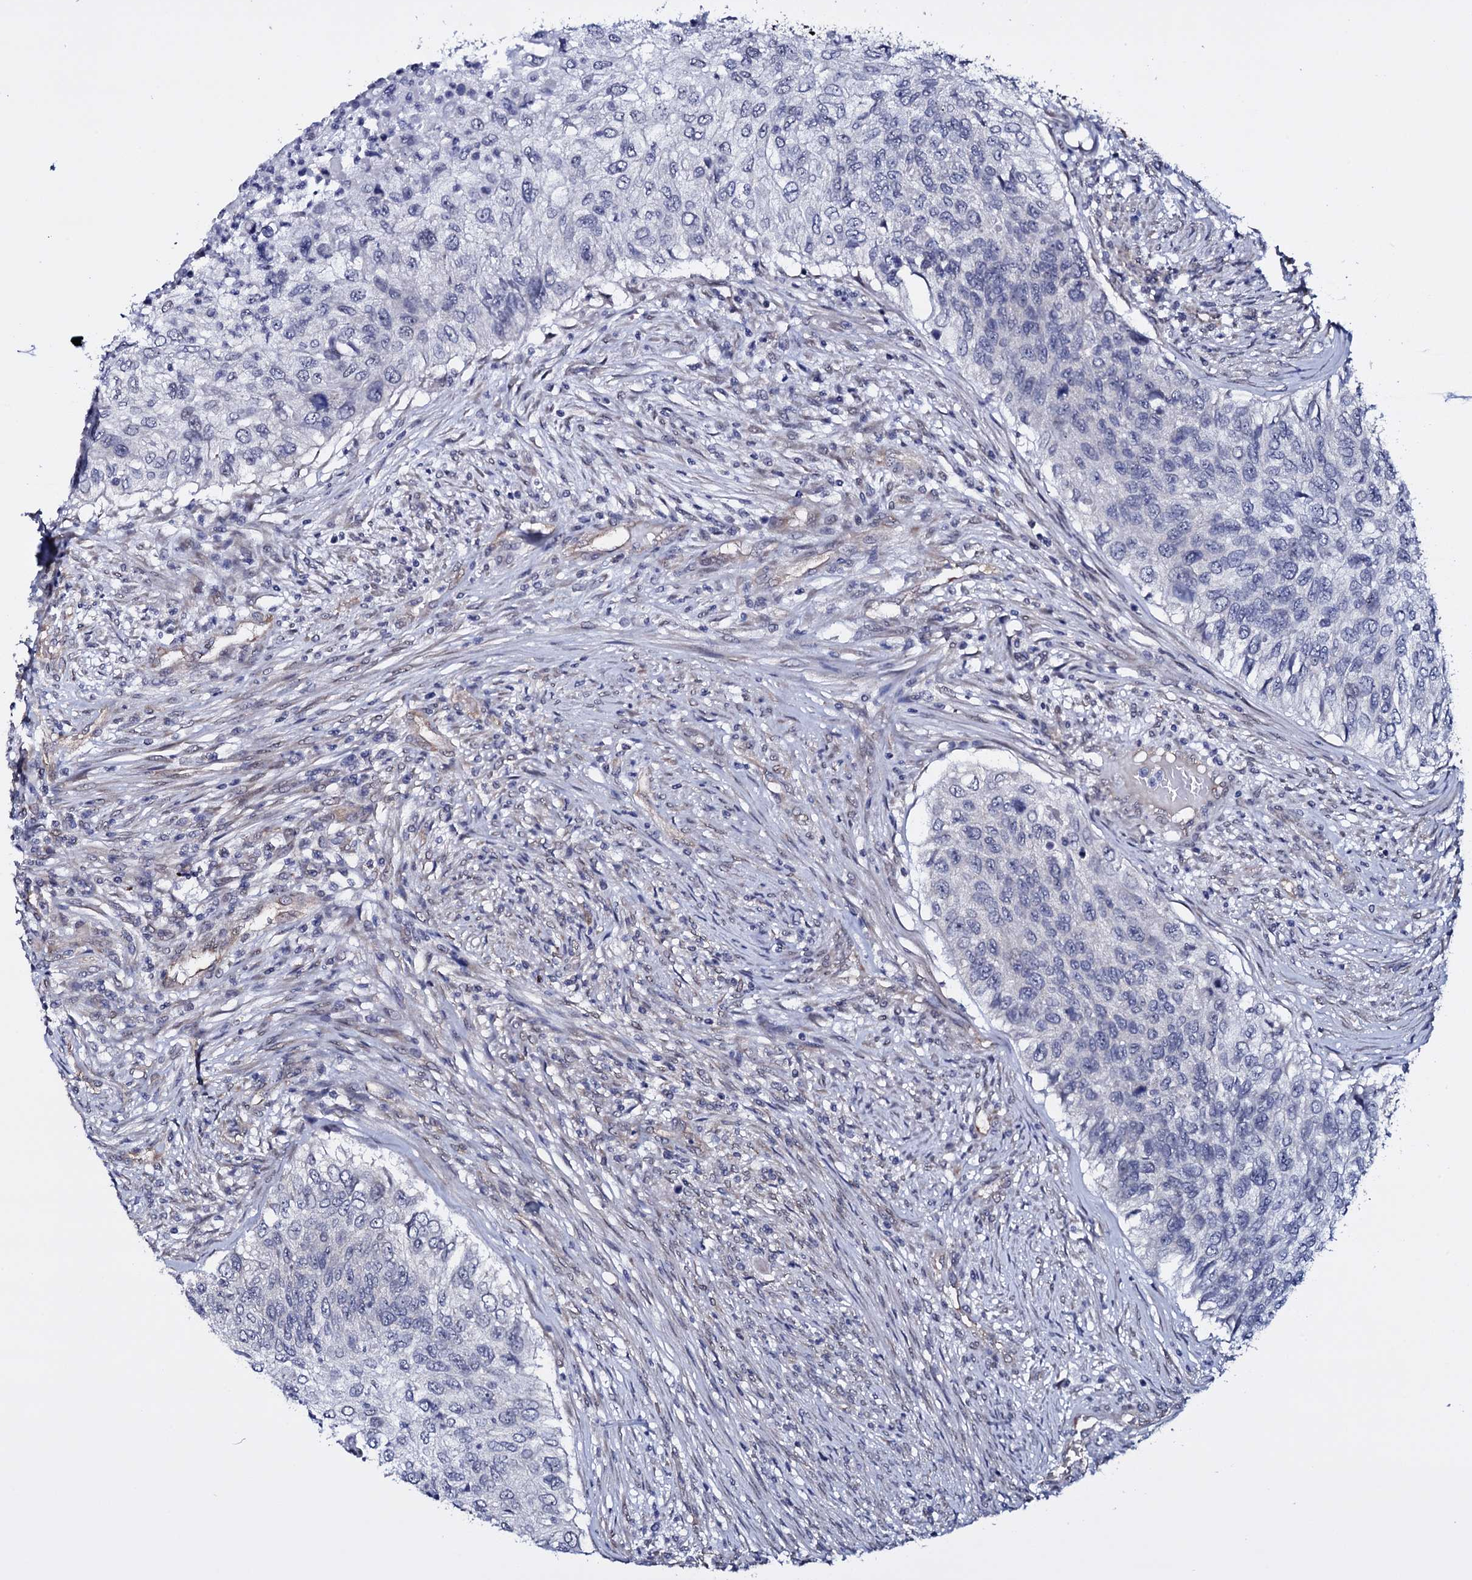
{"staining": {"intensity": "negative", "quantity": "none", "location": "none"}, "tissue": "urothelial cancer", "cell_type": "Tumor cells", "image_type": "cancer", "snomed": [{"axis": "morphology", "description": "Urothelial carcinoma, High grade"}, {"axis": "topography", "description": "Urinary bladder"}], "caption": "Immunohistochemistry photomicrograph of neoplastic tissue: human urothelial cancer stained with DAB (3,3'-diaminobenzidine) shows no significant protein positivity in tumor cells. (IHC, brightfield microscopy, high magnification).", "gene": "GAREM1", "patient": {"sex": "female", "age": 60}}